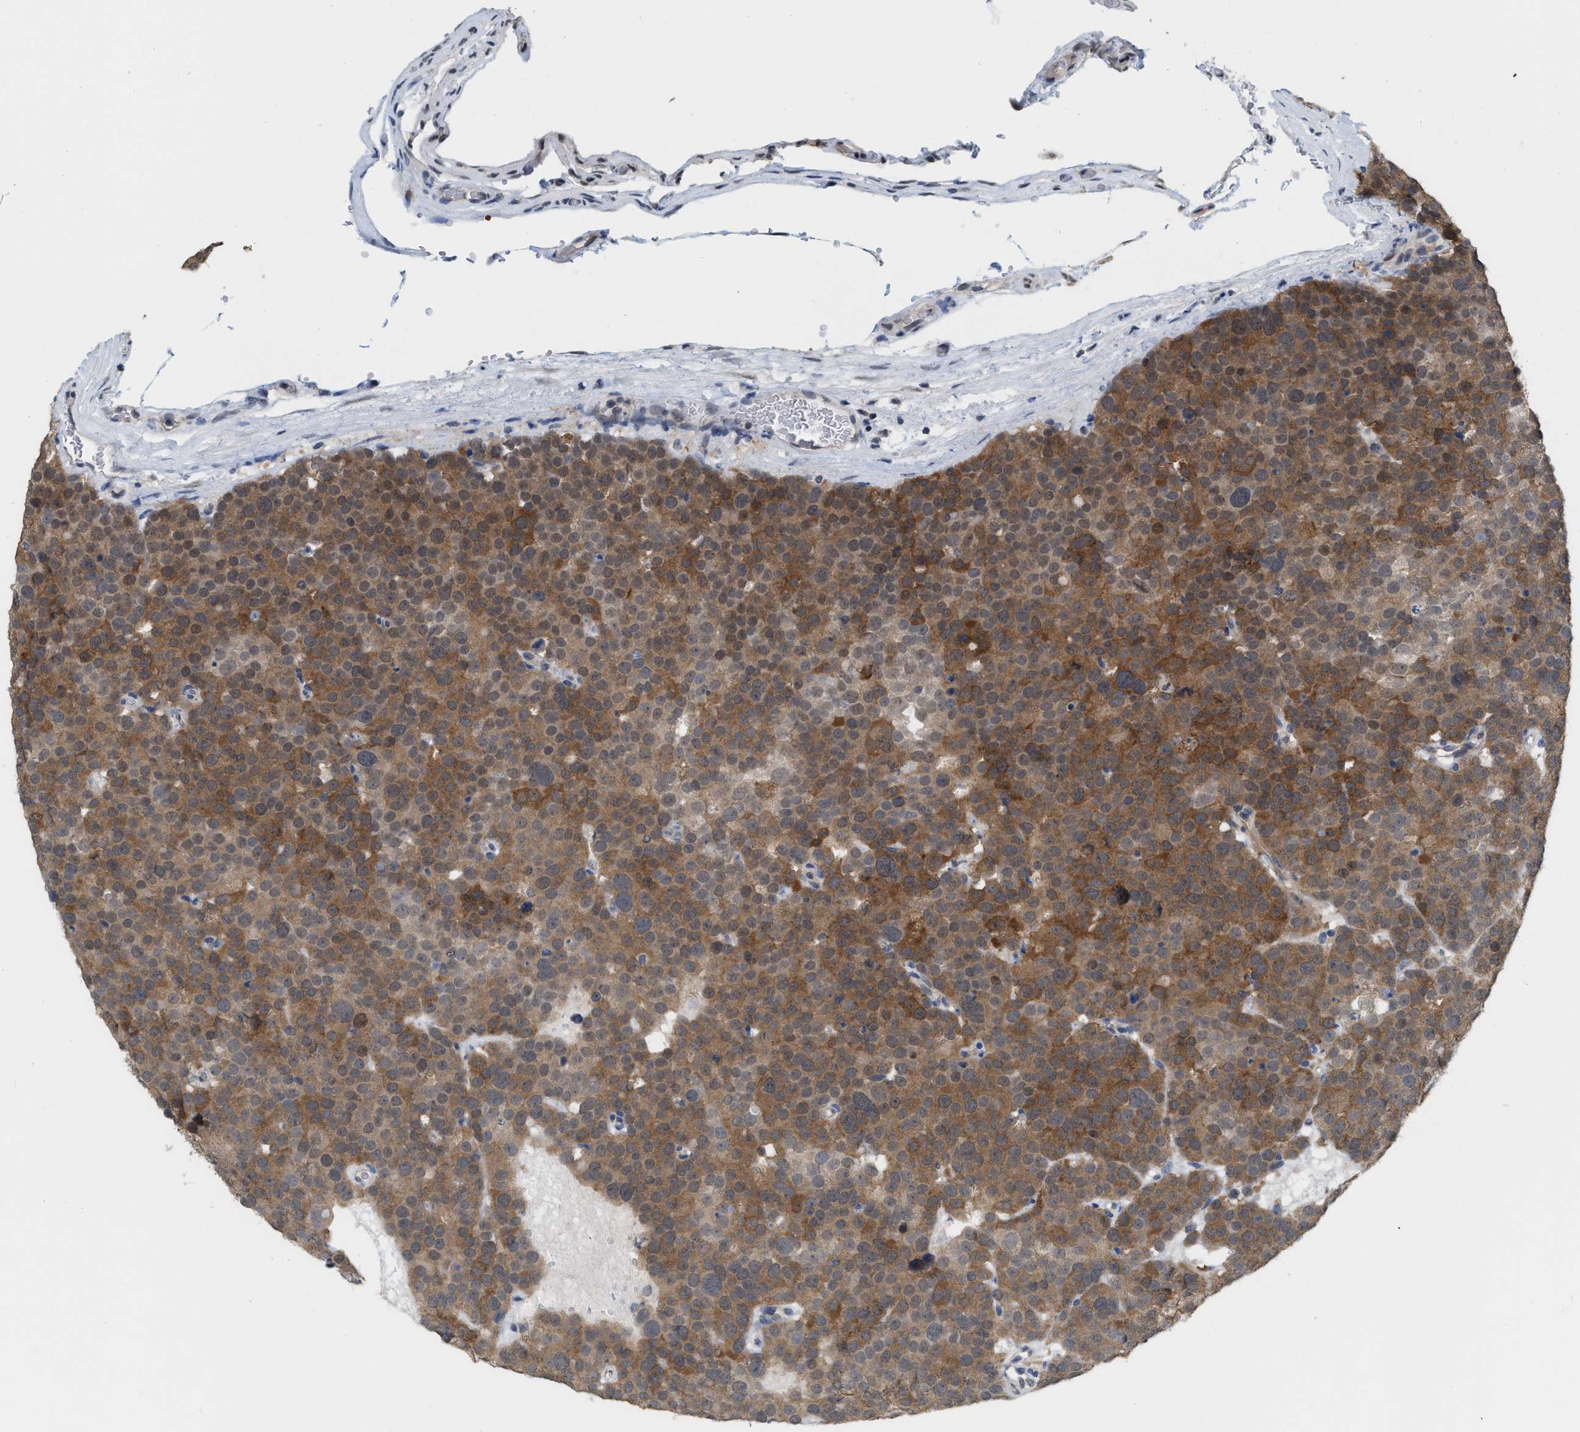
{"staining": {"intensity": "moderate", "quantity": ">75%", "location": "cytoplasmic/membranous"}, "tissue": "testis cancer", "cell_type": "Tumor cells", "image_type": "cancer", "snomed": [{"axis": "morphology", "description": "Seminoma, NOS"}, {"axis": "topography", "description": "Testis"}], "caption": "The histopathology image exhibits a brown stain indicating the presence of a protein in the cytoplasmic/membranous of tumor cells in testis cancer.", "gene": "BAIAP2L1", "patient": {"sex": "male", "age": 71}}